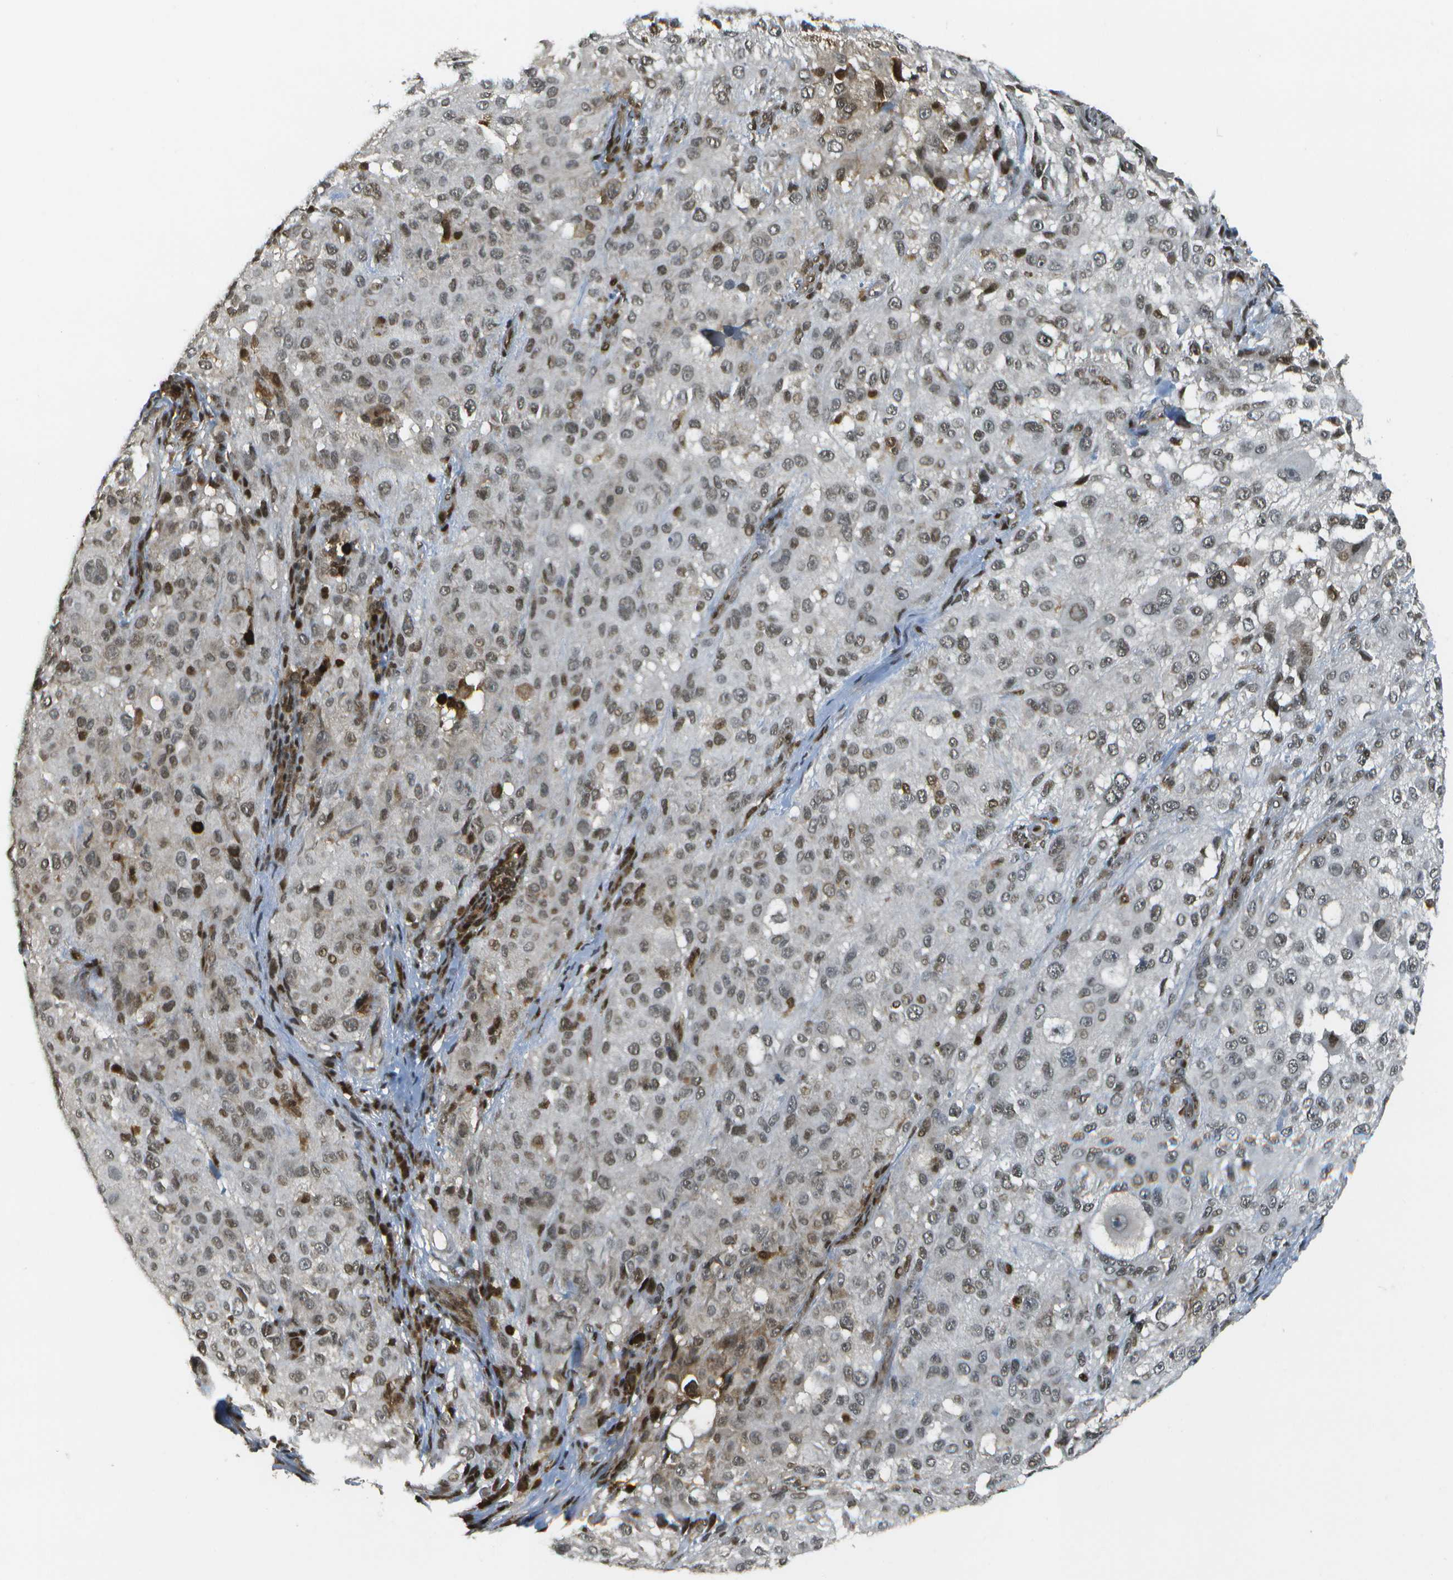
{"staining": {"intensity": "weak", "quantity": ">75%", "location": "nuclear"}, "tissue": "melanoma", "cell_type": "Tumor cells", "image_type": "cancer", "snomed": [{"axis": "morphology", "description": "Necrosis, NOS"}, {"axis": "morphology", "description": "Malignant melanoma, NOS"}, {"axis": "topography", "description": "Skin"}], "caption": "A low amount of weak nuclear expression is identified in about >75% of tumor cells in melanoma tissue.", "gene": "IRF7", "patient": {"sex": "female", "age": 87}}